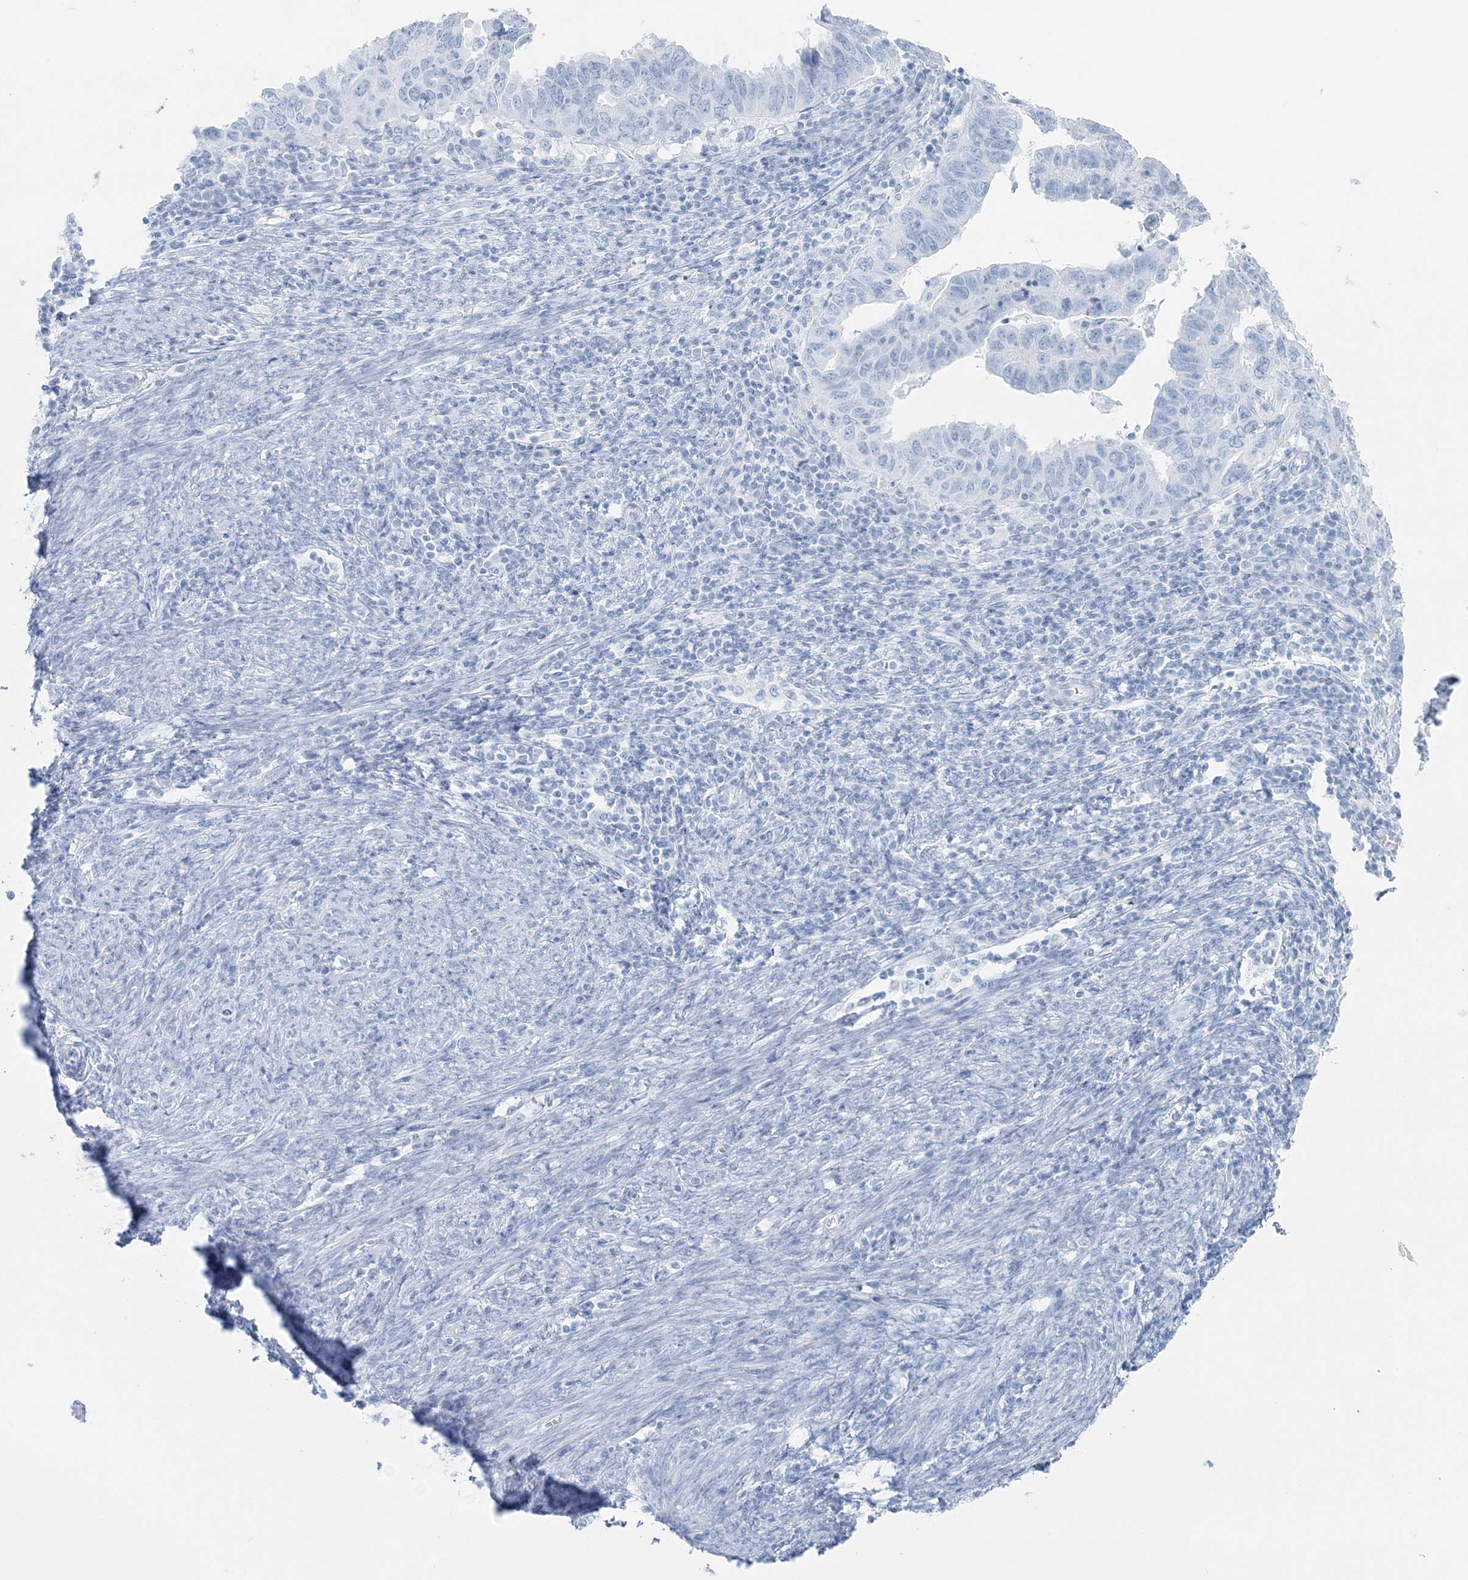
{"staining": {"intensity": "negative", "quantity": "none", "location": "none"}, "tissue": "endometrial cancer", "cell_type": "Tumor cells", "image_type": "cancer", "snomed": [{"axis": "morphology", "description": "Adenocarcinoma, NOS"}, {"axis": "topography", "description": "Uterus"}], "caption": "An immunohistochemistry photomicrograph of adenocarcinoma (endometrial) is shown. There is no staining in tumor cells of adenocarcinoma (endometrial).", "gene": "ATP11A", "patient": {"sex": "female", "age": 77}}